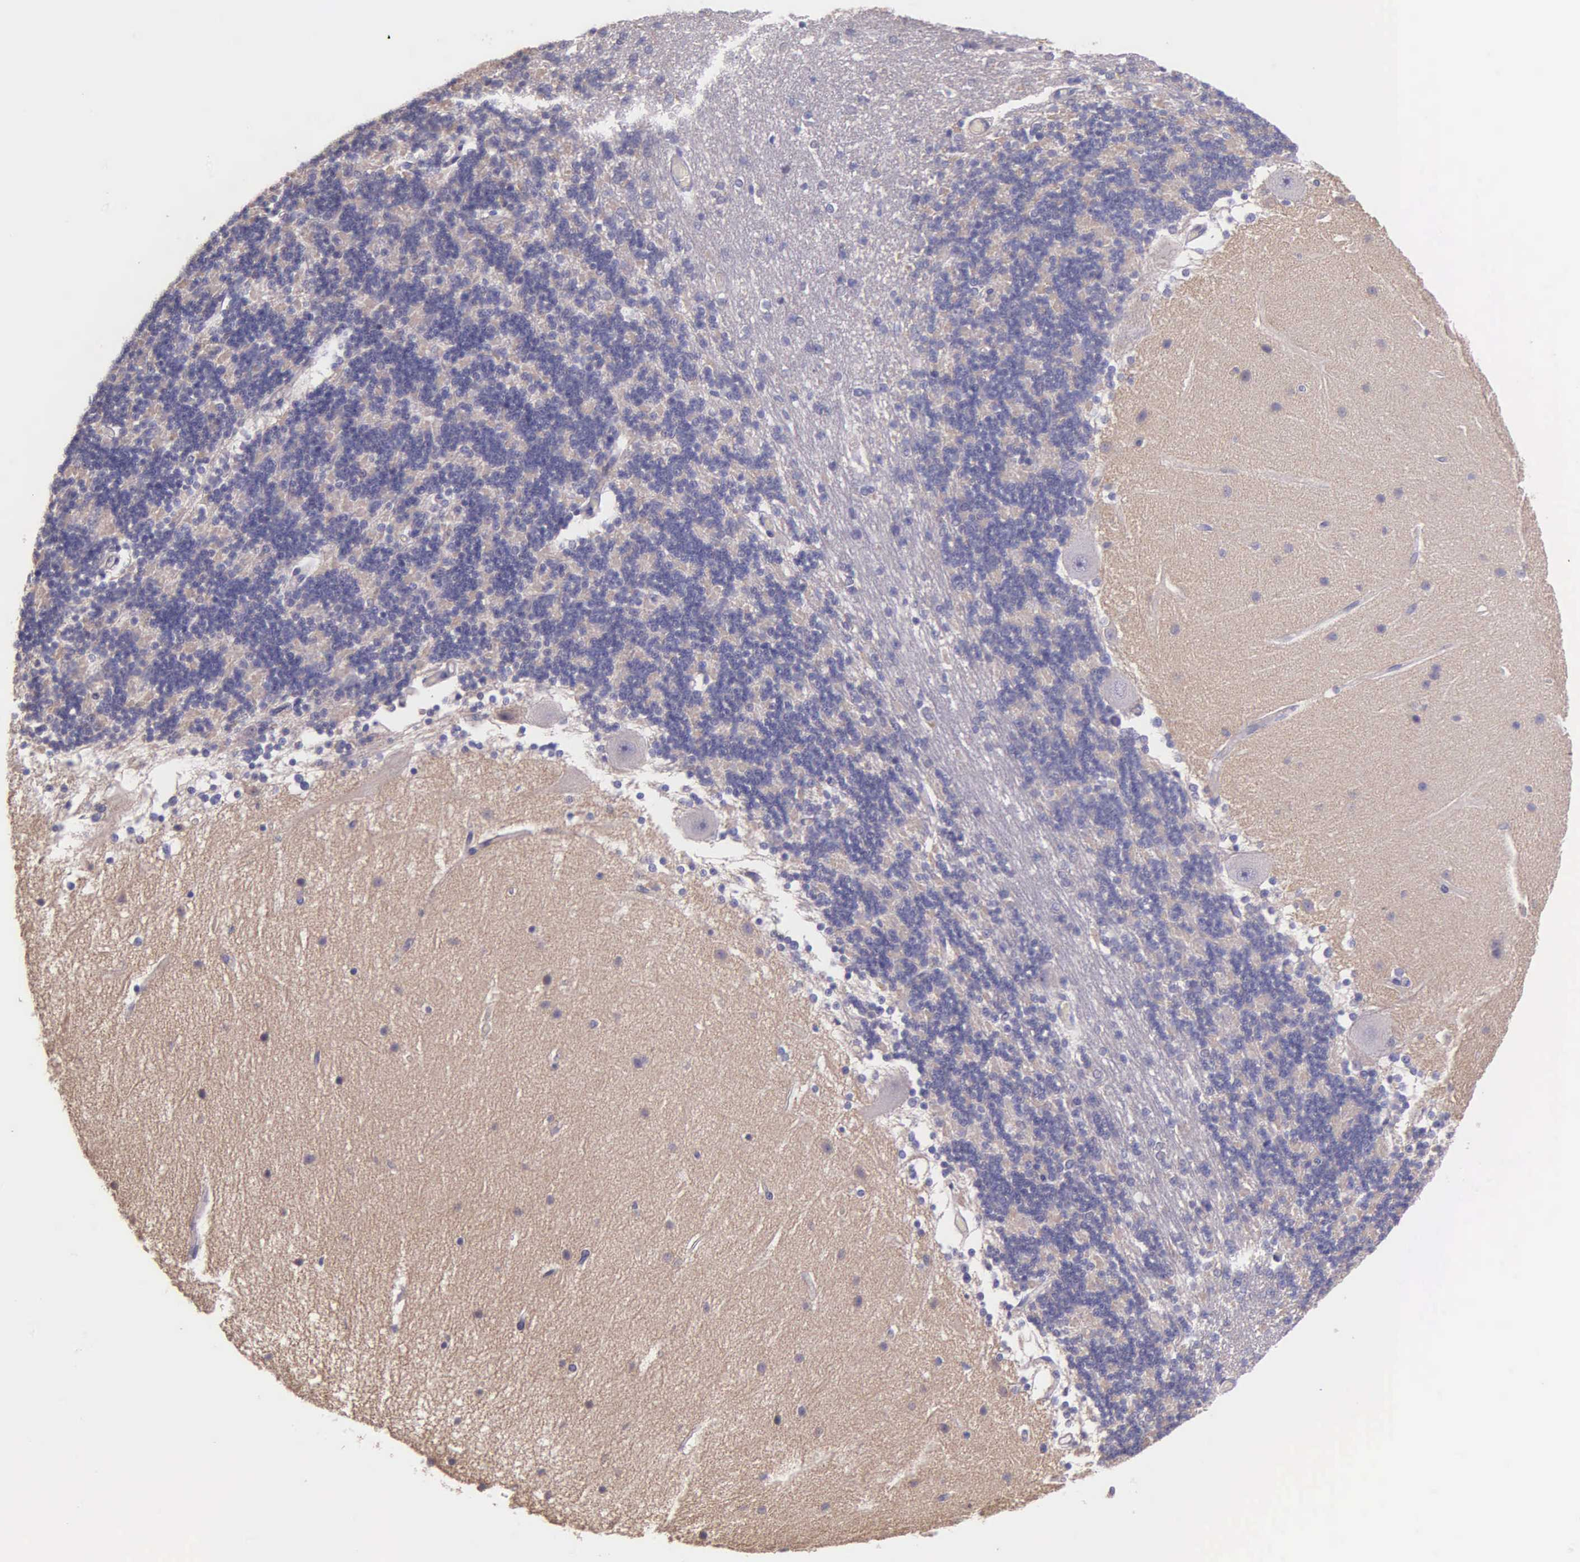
{"staining": {"intensity": "negative", "quantity": "none", "location": "none"}, "tissue": "cerebellum", "cell_type": "Cells in granular layer", "image_type": "normal", "snomed": [{"axis": "morphology", "description": "Normal tissue, NOS"}, {"axis": "topography", "description": "Cerebellum"}], "caption": "Cells in granular layer show no significant protein positivity in normal cerebellum. Brightfield microscopy of IHC stained with DAB (brown) and hematoxylin (blue), captured at high magnification.", "gene": "THSD7A", "patient": {"sex": "female", "age": 54}}